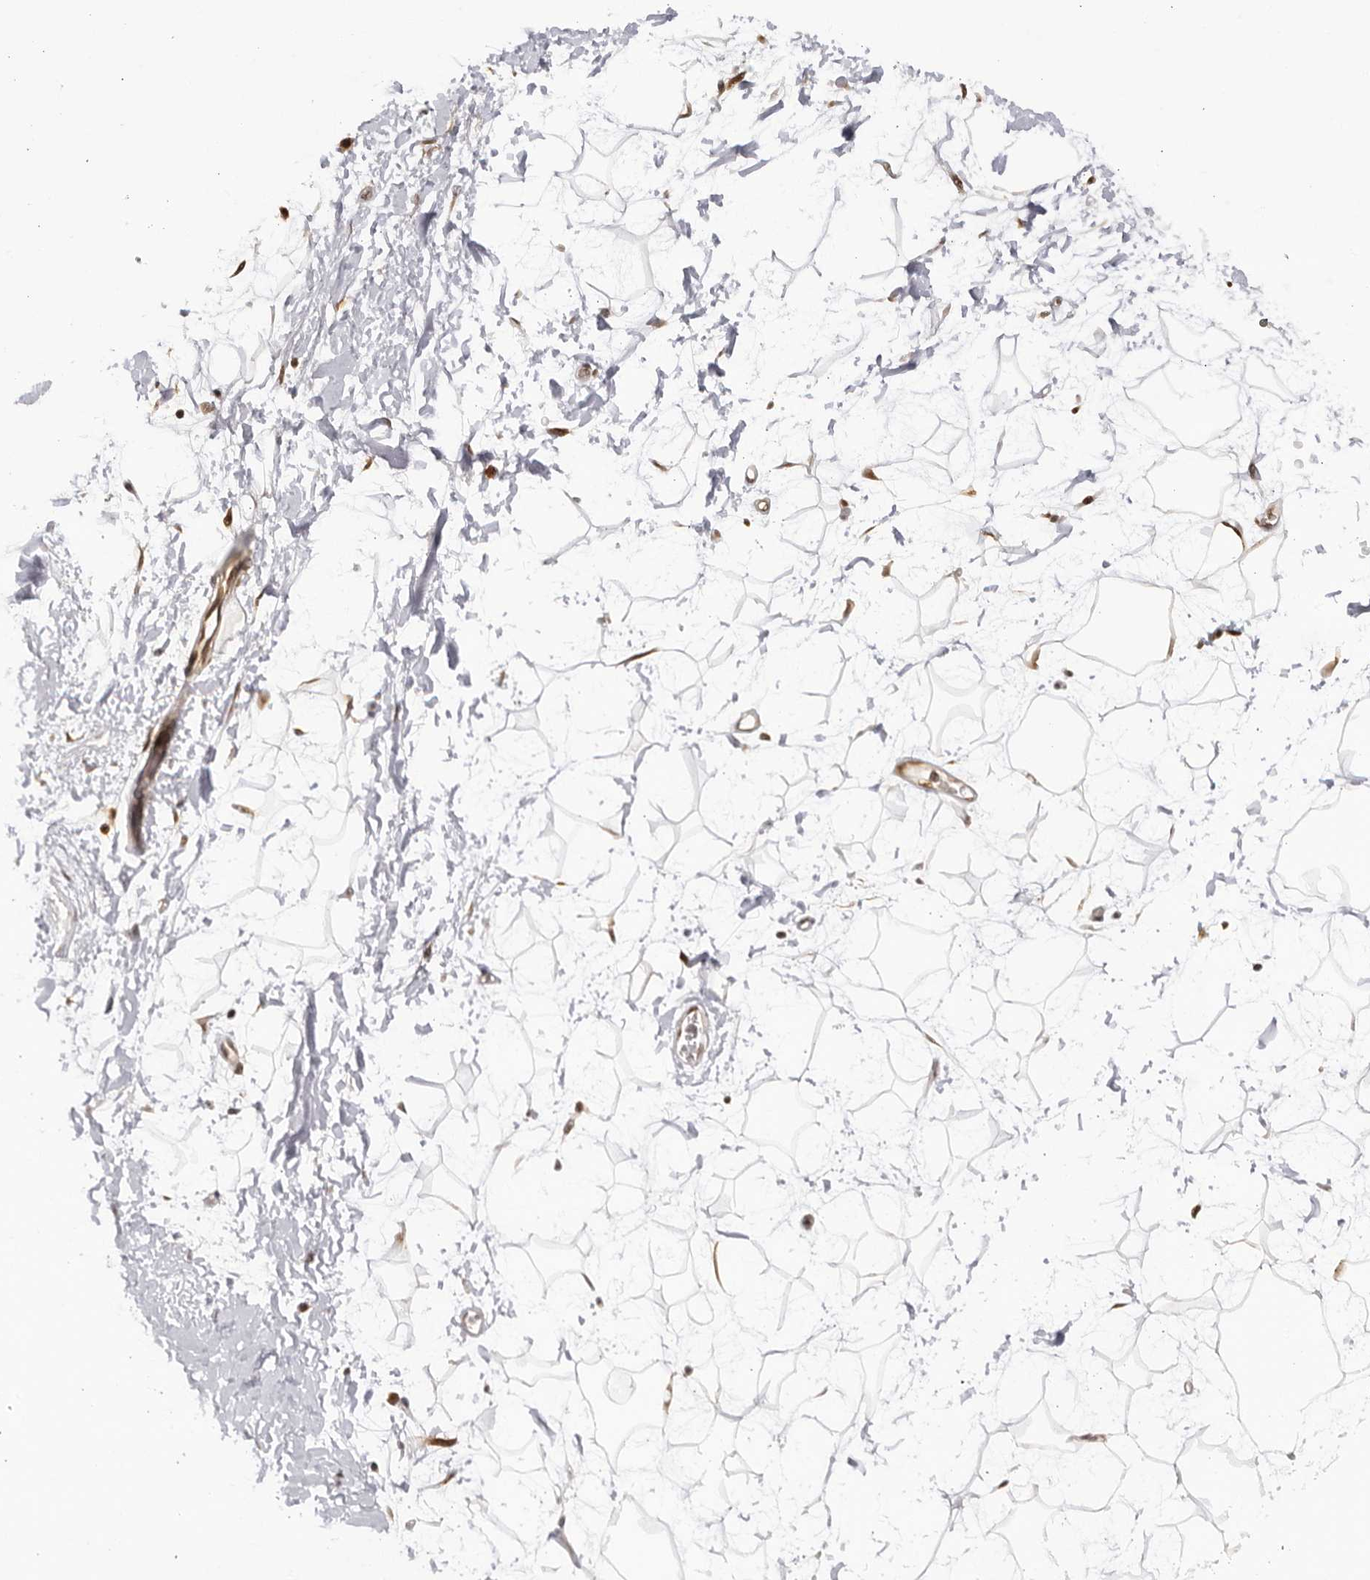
{"staining": {"intensity": "weak", "quantity": "25%-75%", "location": "cytoplasmic/membranous,nuclear"}, "tissue": "adipose tissue", "cell_type": "Adipocytes", "image_type": "normal", "snomed": [{"axis": "morphology", "description": "Normal tissue, NOS"}, {"axis": "topography", "description": "Soft tissue"}], "caption": "A photomicrograph showing weak cytoplasmic/membranous,nuclear positivity in about 25%-75% of adipocytes in unremarkable adipose tissue, as visualized by brown immunohistochemical staining.", "gene": "RASGEF1C", "patient": {"sex": "male", "age": 72}}